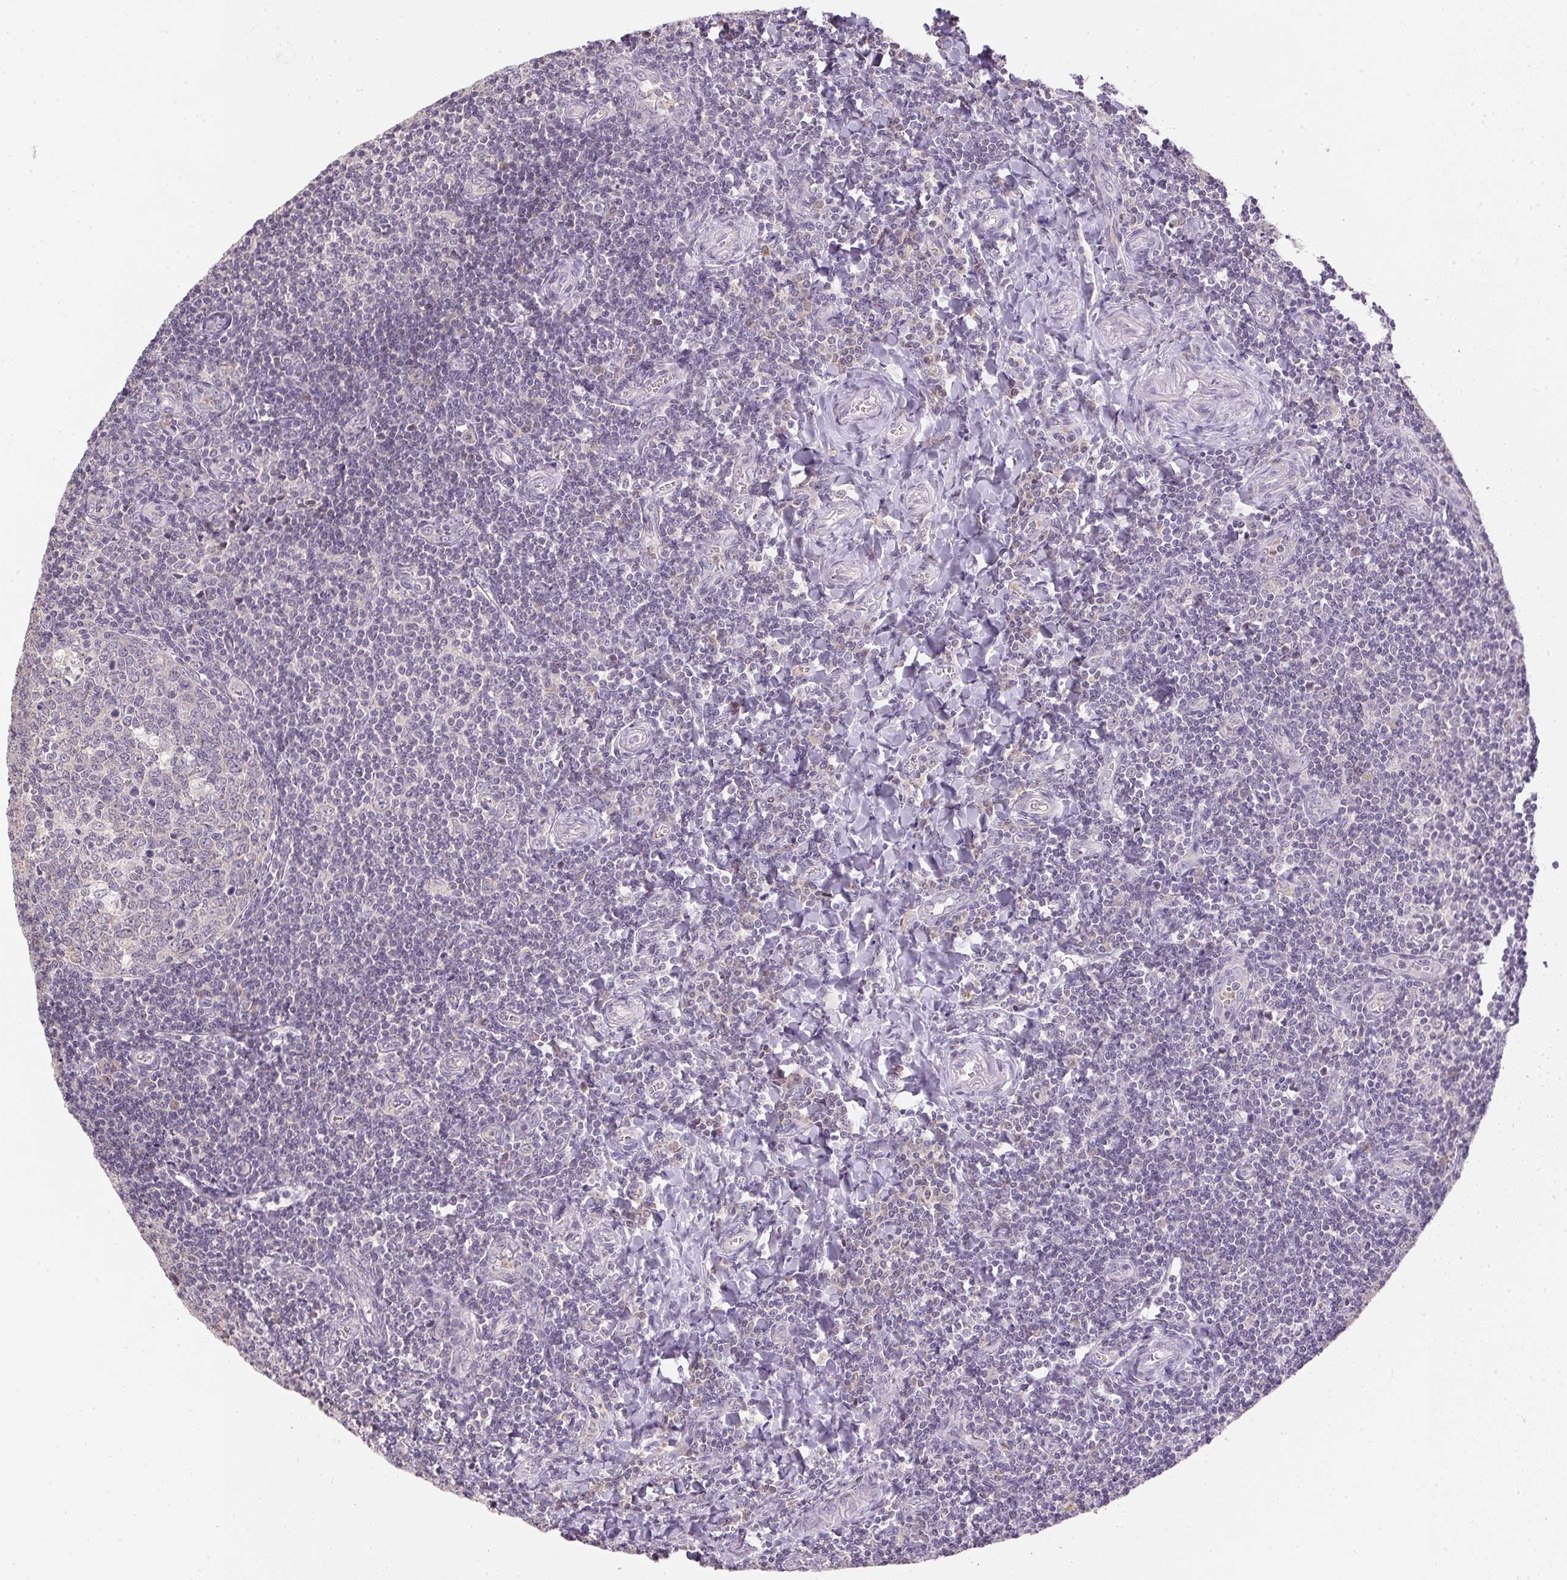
{"staining": {"intensity": "negative", "quantity": "none", "location": "none"}, "tissue": "tonsil", "cell_type": "Germinal center cells", "image_type": "normal", "snomed": [{"axis": "morphology", "description": "Normal tissue, NOS"}, {"axis": "morphology", "description": "Inflammation, NOS"}, {"axis": "topography", "description": "Tonsil"}], "caption": "Germinal center cells are negative for brown protein staining in unremarkable tonsil. (Brightfield microscopy of DAB (3,3'-diaminobenzidine) immunohistochemistry (IHC) at high magnification).", "gene": "SPACA9", "patient": {"sex": "female", "age": 31}}